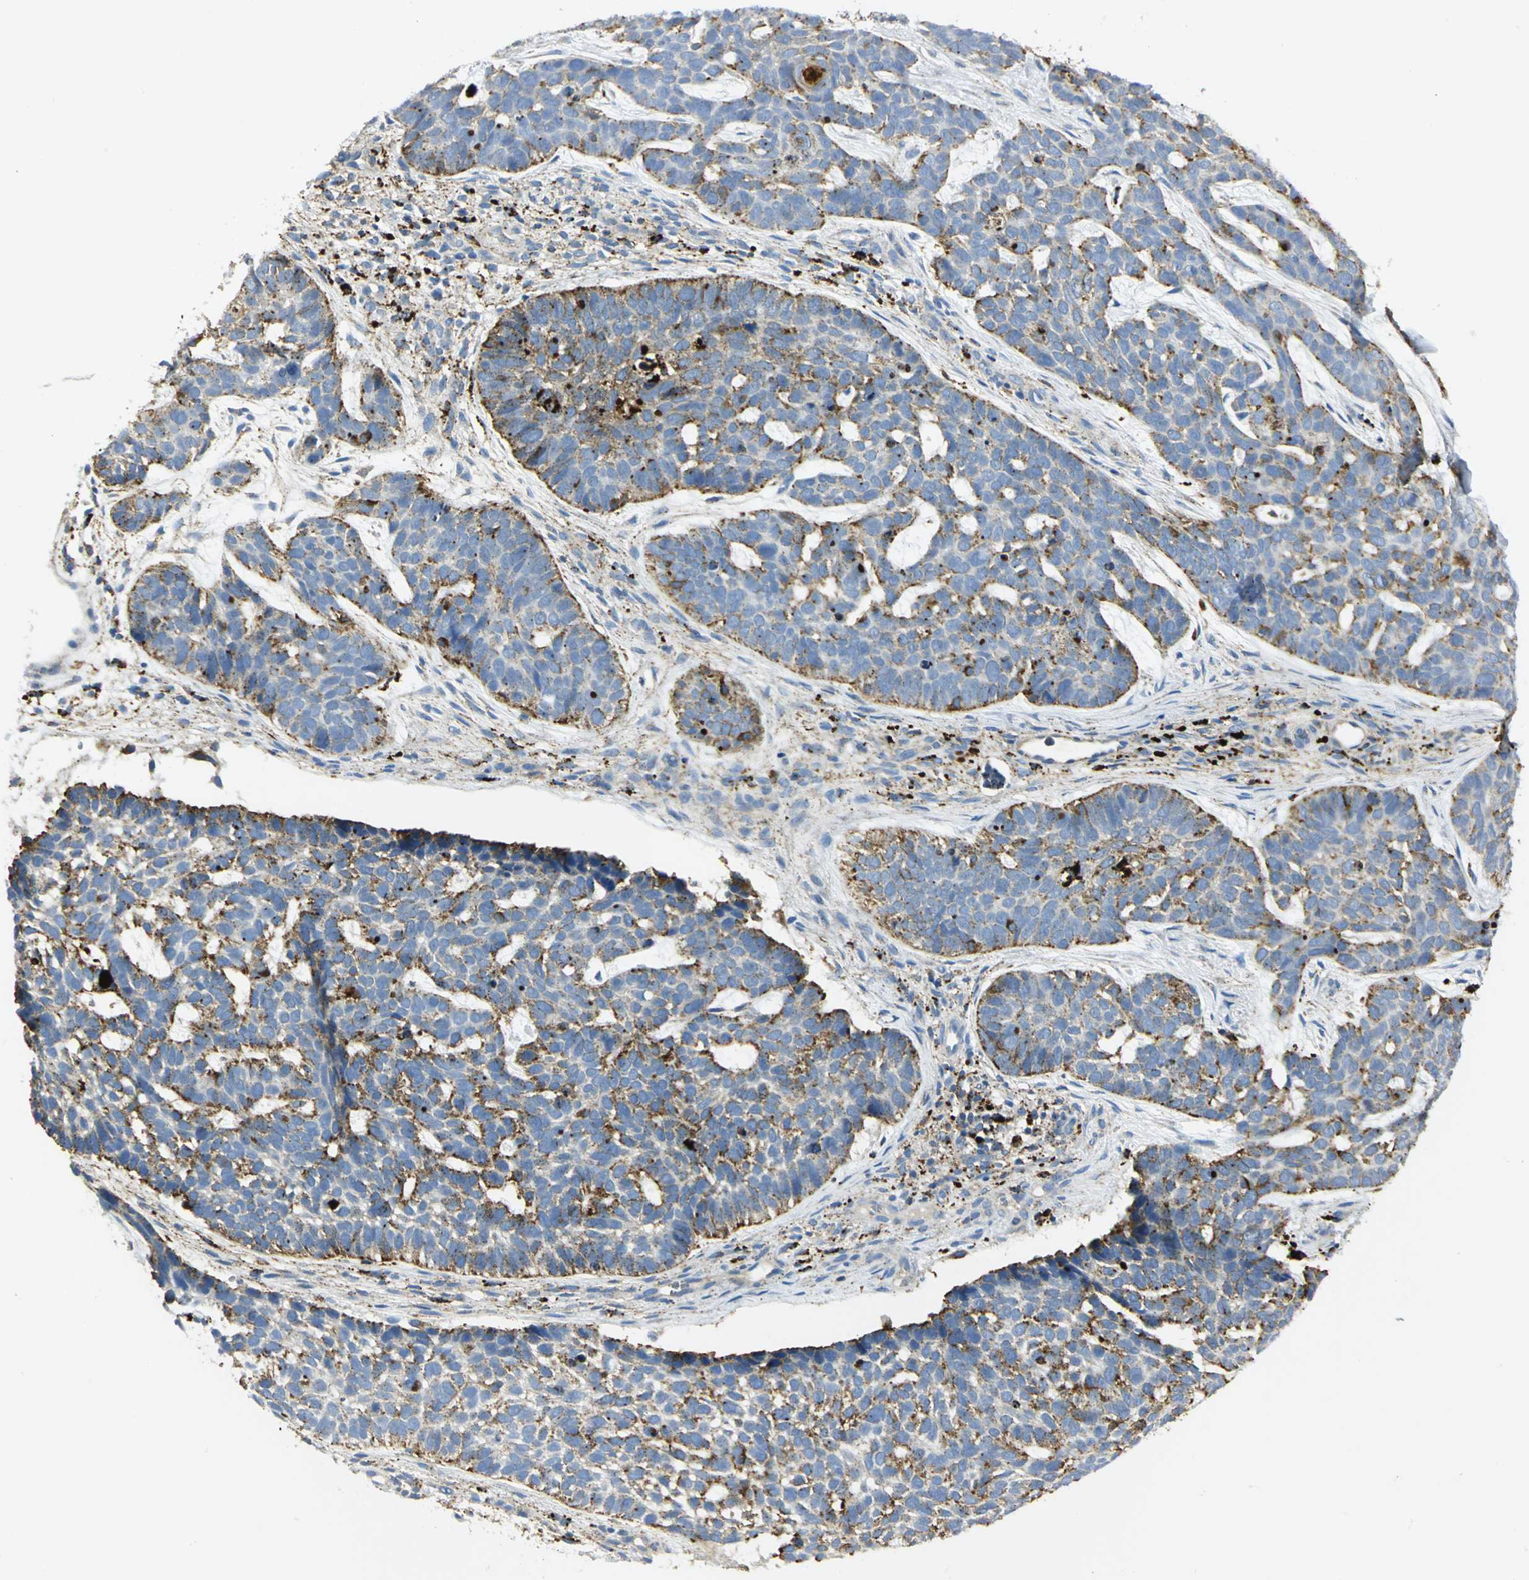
{"staining": {"intensity": "moderate", "quantity": "25%-75%", "location": "cytoplasmic/membranous"}, "tissue": "skin cancer", "cell_type": "Tumor cells", "image_type": "cancer", "snomed": [{"axis": "morphology", "description": "Basal cell carcinoma"}, {"axis": "topography", "description": "Skin"}], "caption": "An image of skin cancer (basal cell carcinoma) stained for a protein displays moderate cytoplasmic/membranous brown staining in tumor cells.", "gene": "ARSA", "patient": {"sex": "male", "age": 87}}